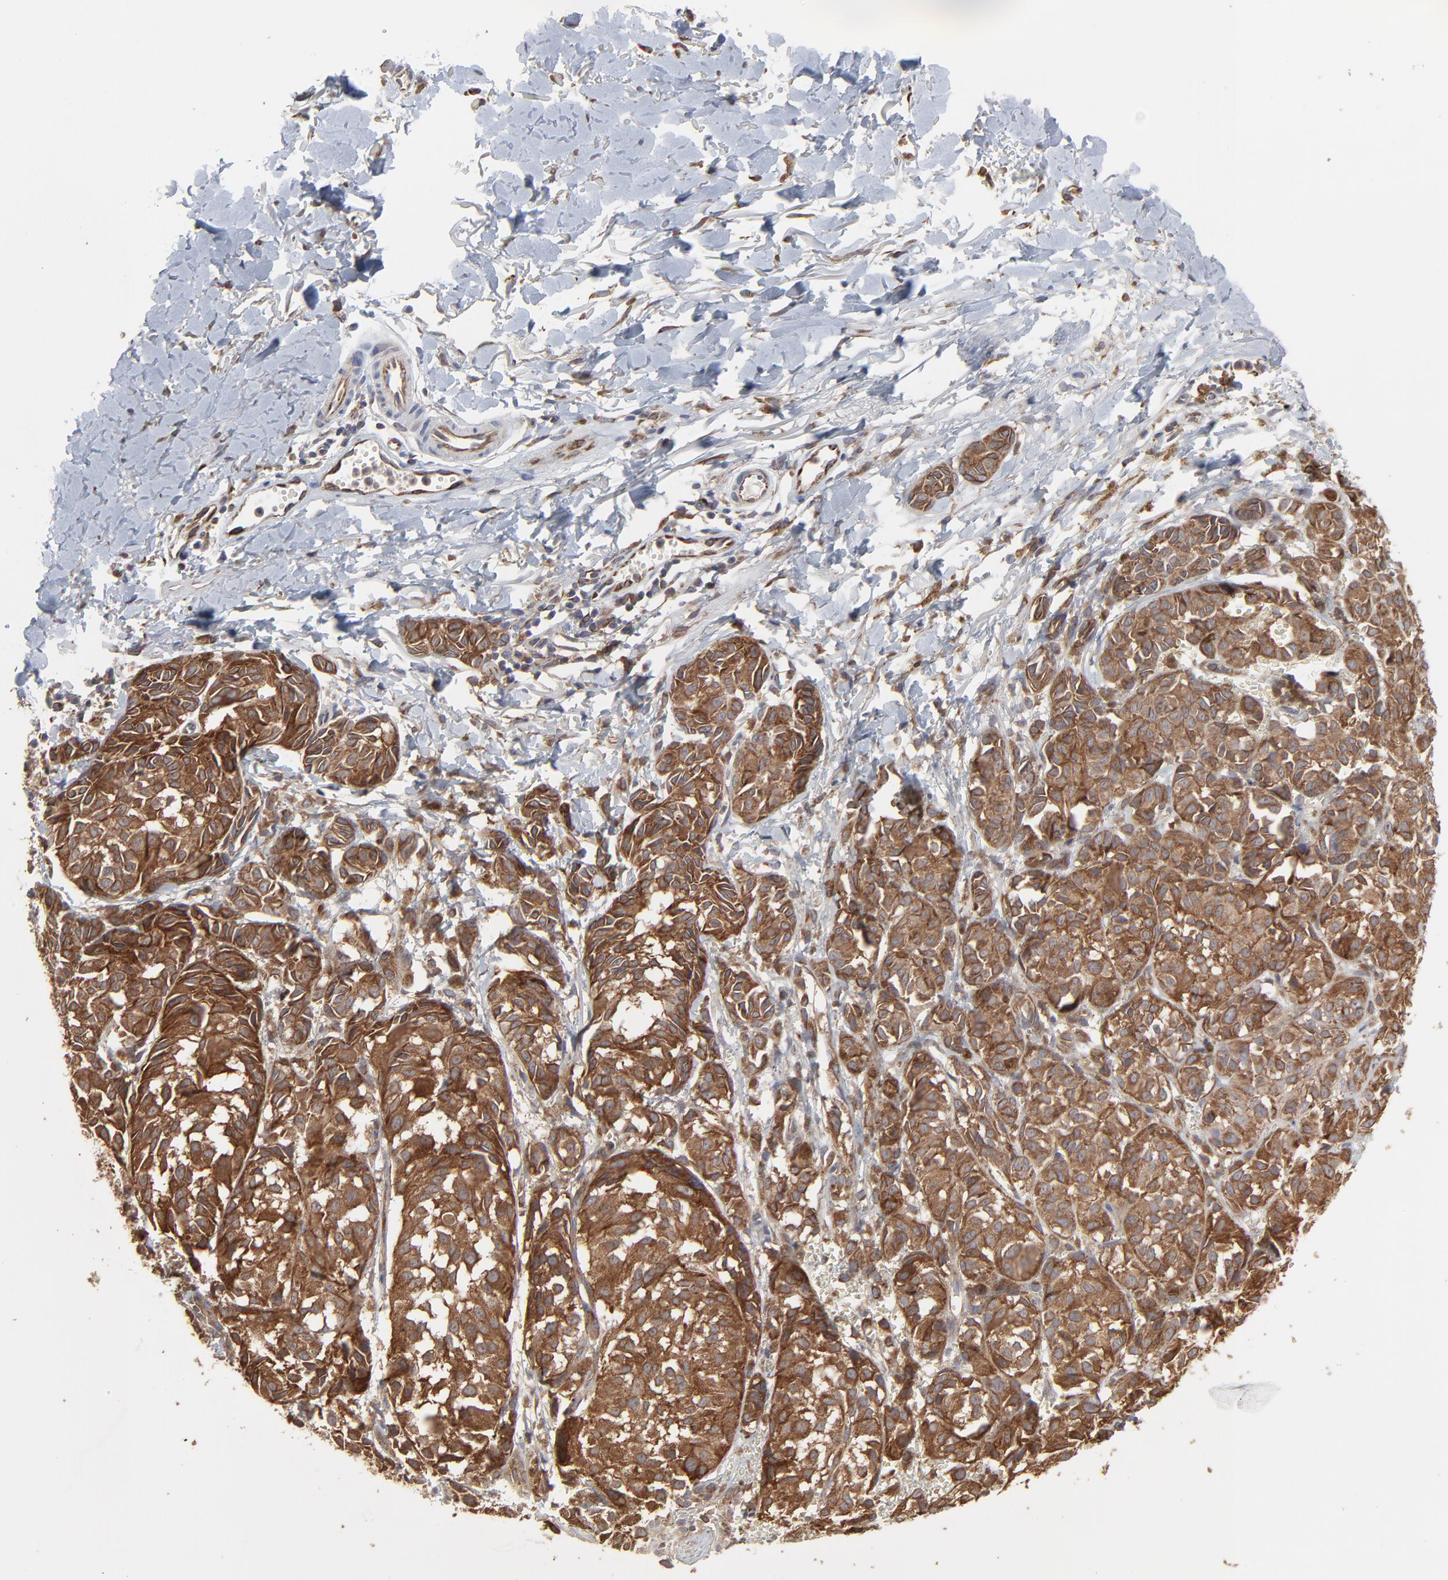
{"staining": {"intensity": "strong", "quantity": ">75%", "location": "cytoplasmic/membranous"}, "tissue": "melanoma", "cell_type": "Tumor cells", "image_type": "cancer", "snomed": [{"axis": "morphology", "description": "Malignant melanoma, NOS"}, {"axis": "topography", "description": "Skin"}], "caption": "Immunohistochemical staining of human melanoma exhibits high levels of strong cytoplasmic/membranous protein positivity in approximately >75% of tumor cells.", "gene": "RAB9A", "patient": {"sex": "male", "age": 76}}